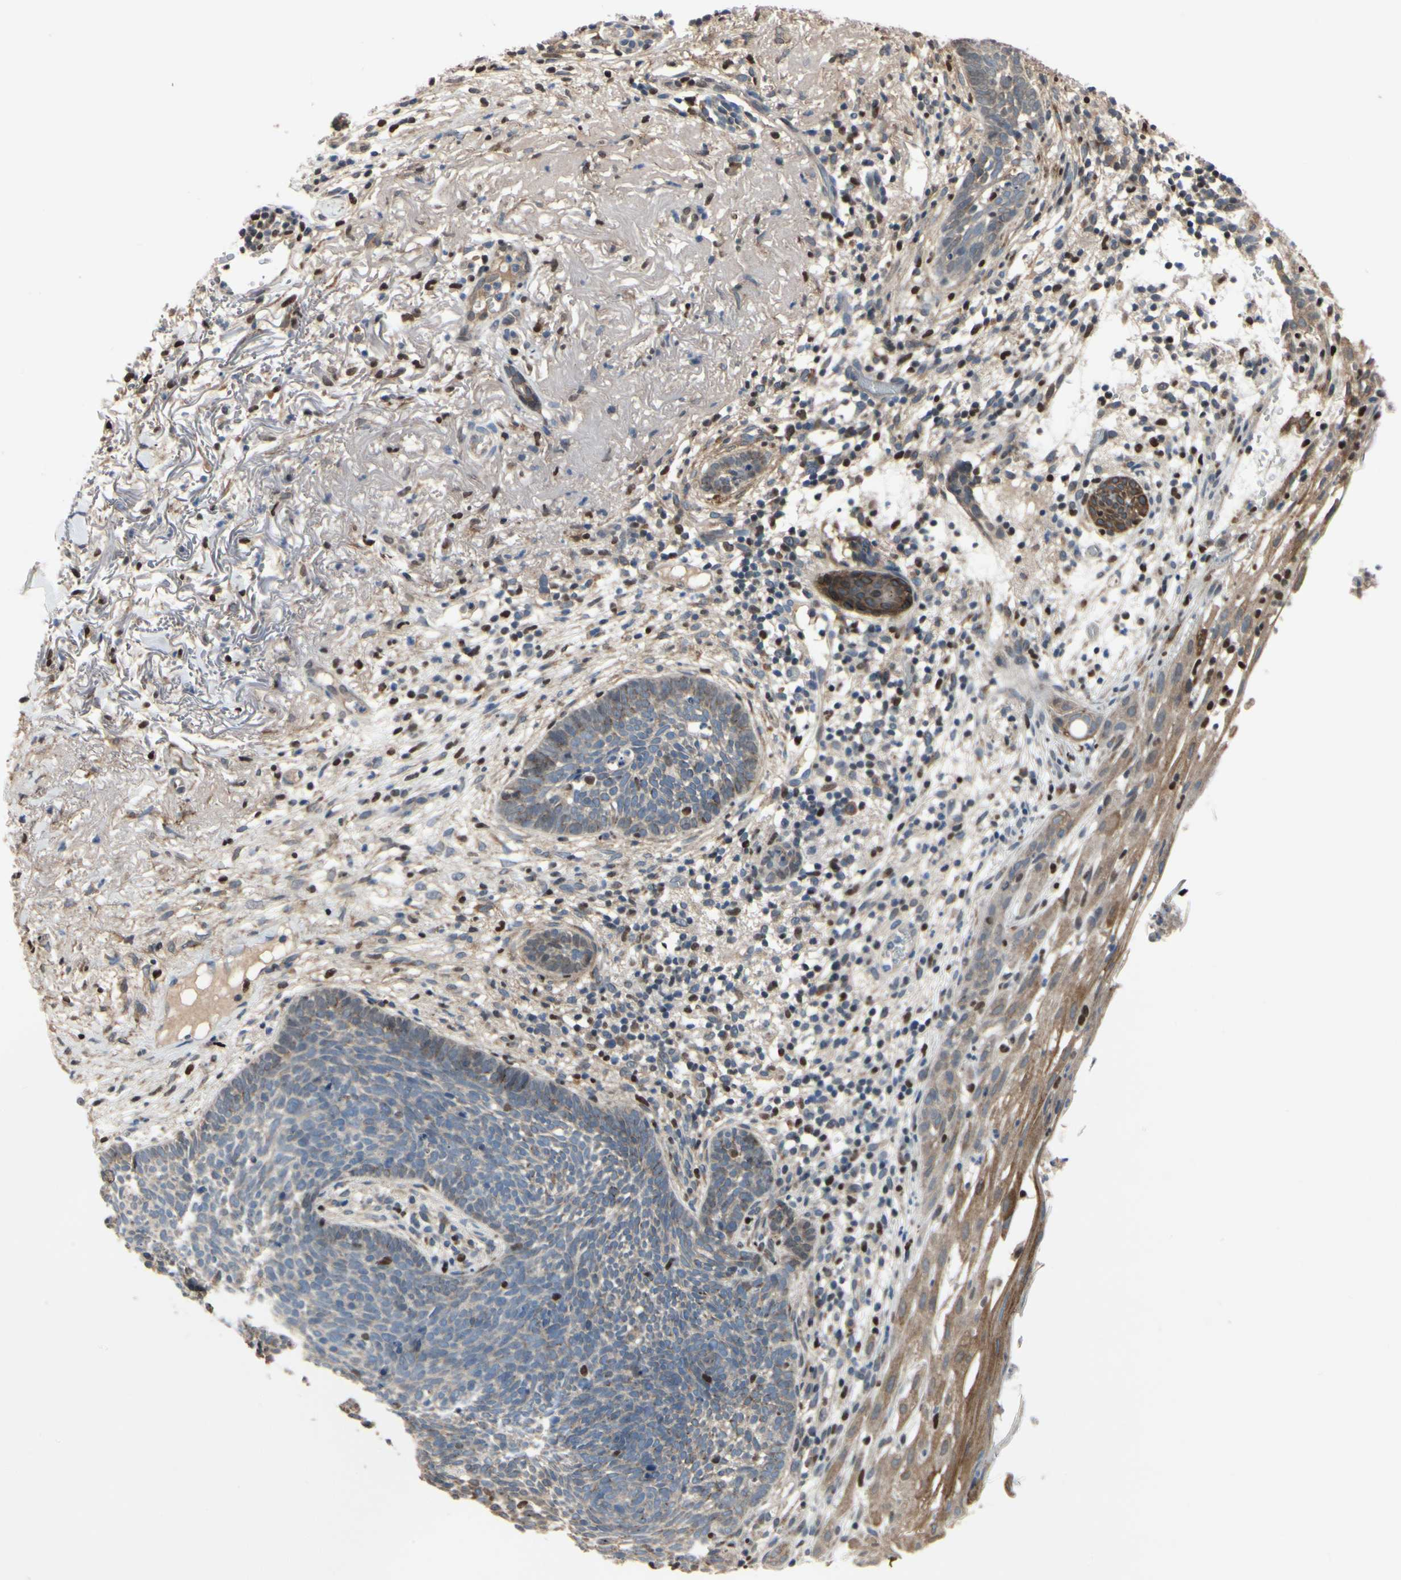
{"staining": {"intensity": "moderate", "quantity": "<25%", "location": "cytoplasmic/membranous"}, "tissue": "skin cancer", "cell_type": "Tumor cells", "image_type": "cancer", "snomed": [{"axis": "morphology", "description": "Basal cell carcinoma"}, {"axis": "topography", "description": "Skin"}], "caption": "Skin basal cell carcinoma stained with a protein marker reveals moderate staining in tumor cells.", "gene": "CGREF1", "patient": {"sex": "female", "age": 70}}